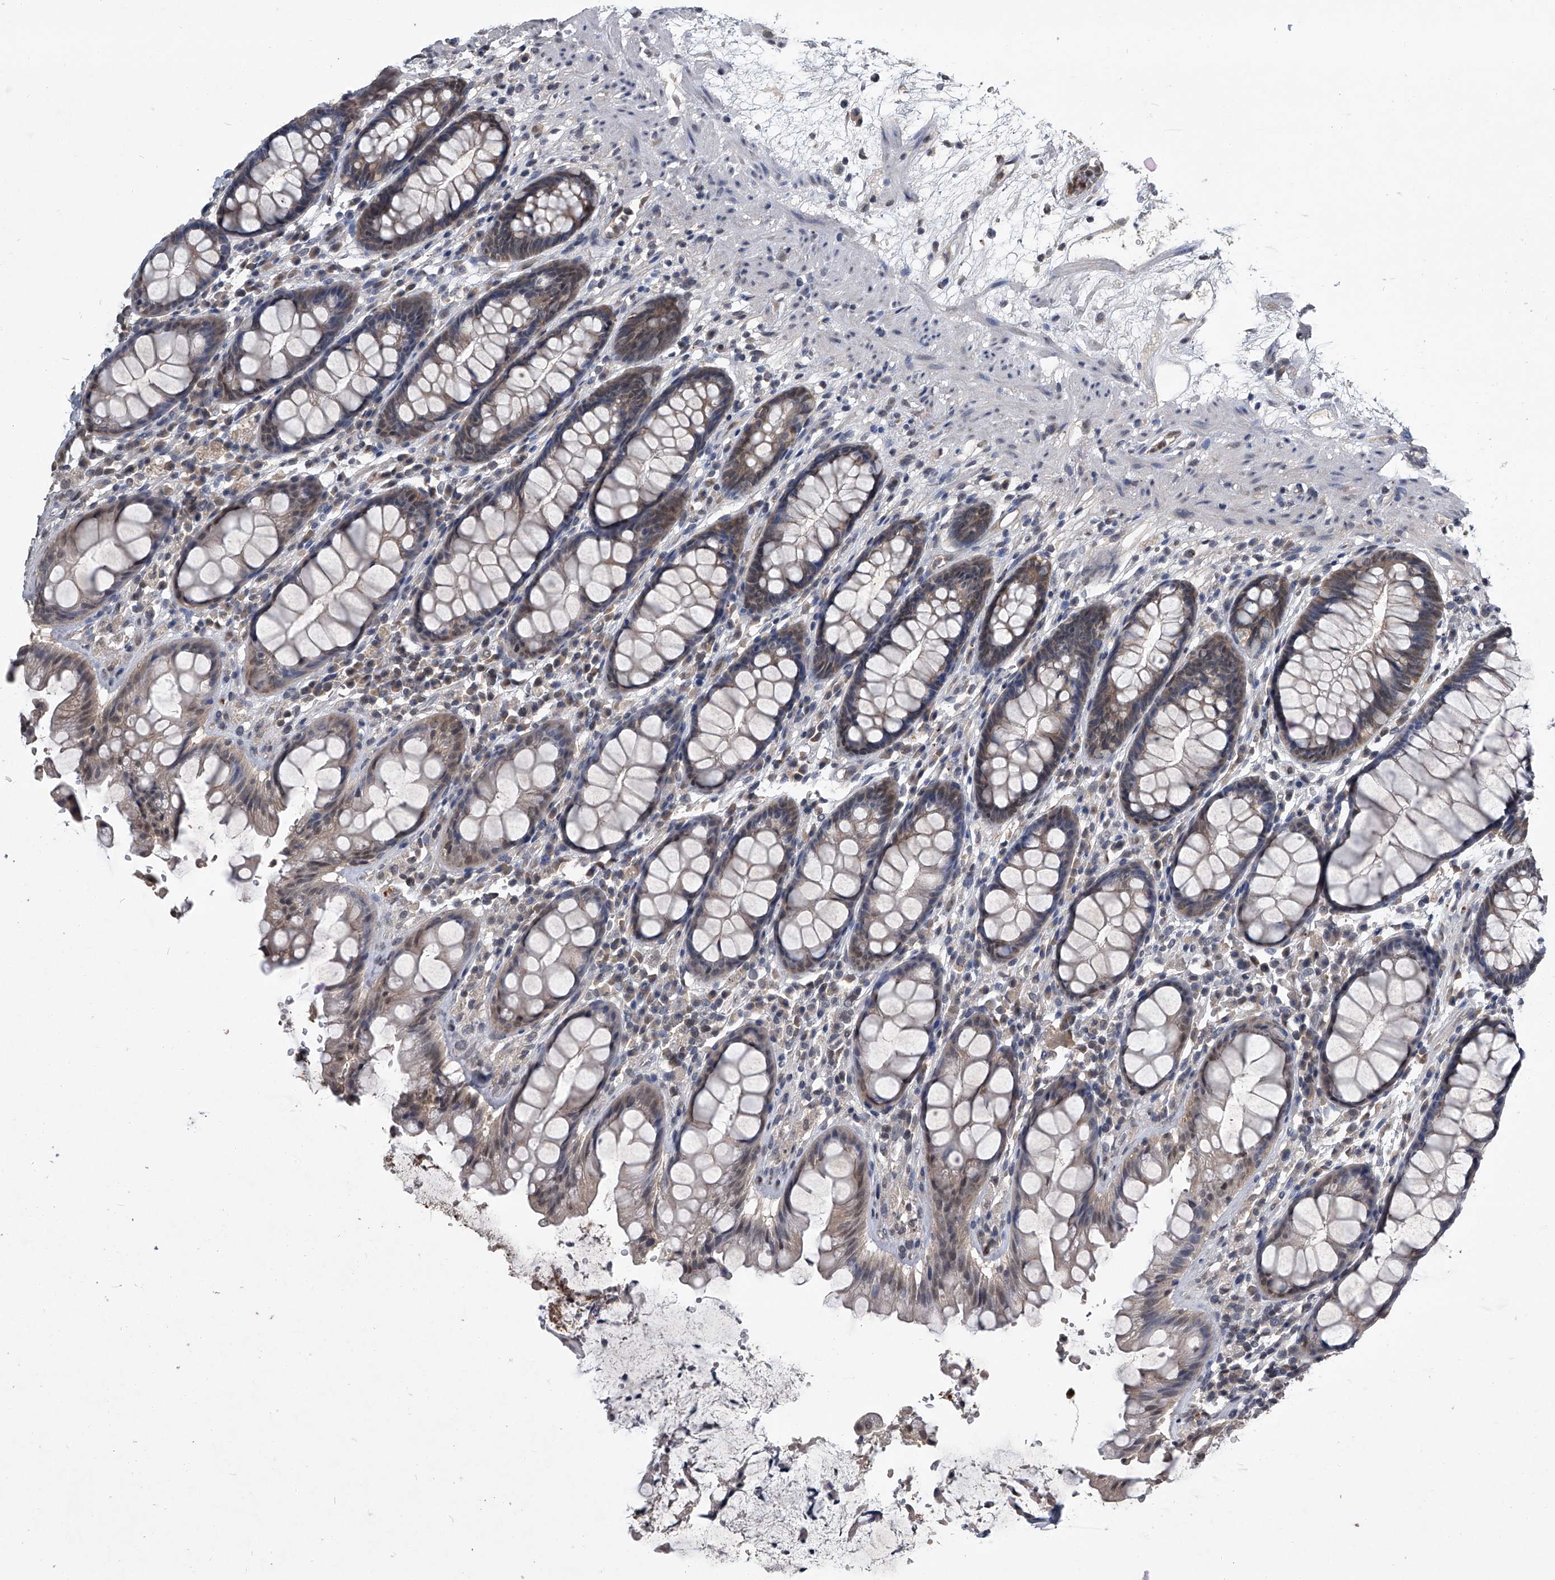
{"staining": {"intensity": "moderate", "quantity": "25%-75%", "location": "cytoplasmic/membranous,nuclear"}, "tissue": "rectum", "cell_type": "Glandular cells", "image_type": "normal", "snomed": [{"axis": "morphology", "description": "Normal tissue, NOS"}, {"axis": "topography", "description": "Rectum"}], "caption": "Protein expression analysis of normal human rectum reveals moderate cytoplasmic/membranous,nuclear expression in approximately 25%-75% of glandular cells.", "gene": "TSNAX", "patient": {"sex": "male", "age": 64}}